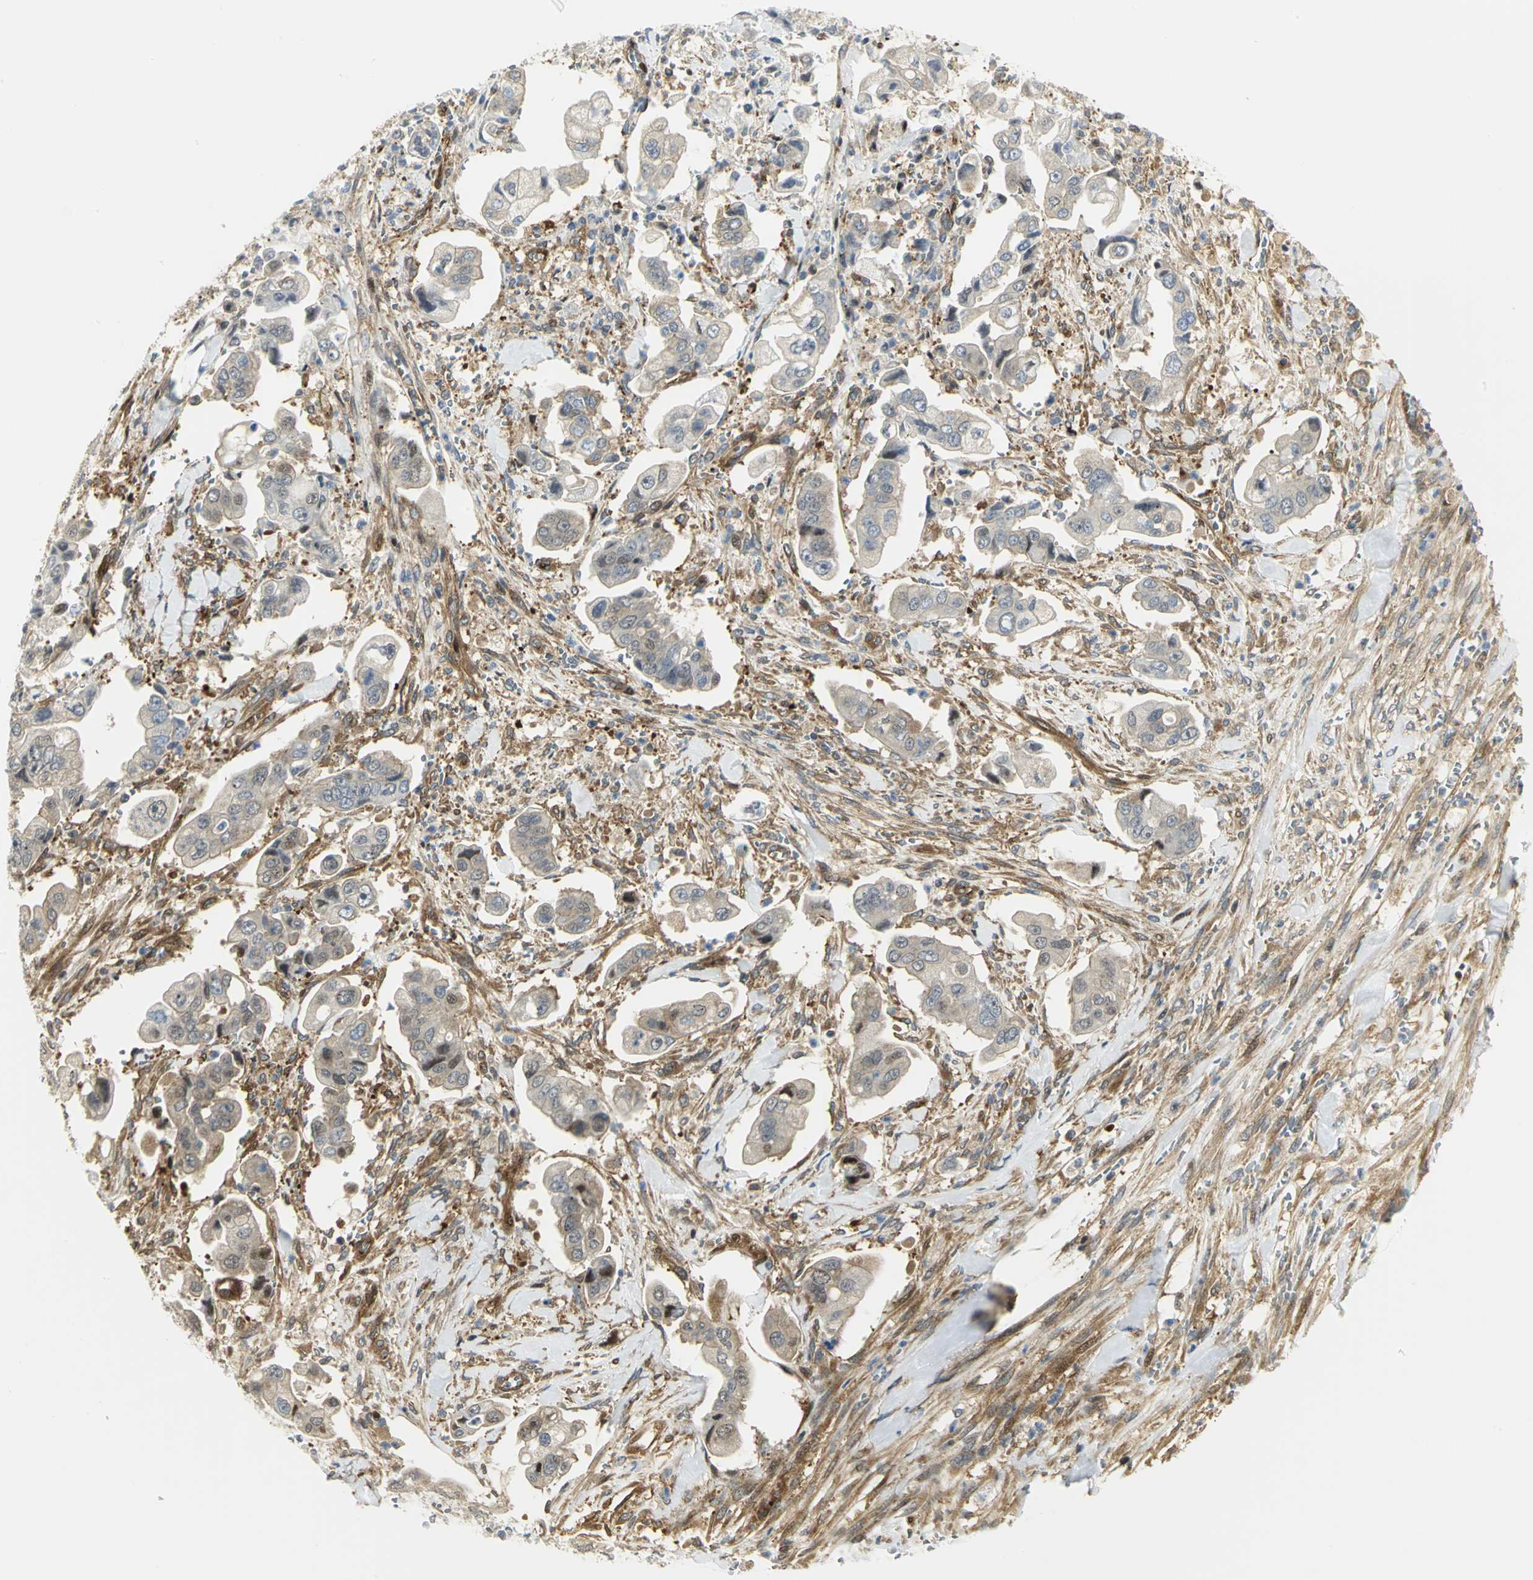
{"staining": {"intensity": "moderate", "quantity": ">75%", "location": "cytoplasmic/membranous"}, "tissue": "stomach cancer", "cell_type": "Tumor cells", "image_type": "cancer", "snomed": [{"axis": "morphology", "description": "Adenocarcinoma, NOS"}, {"axis": "topography", "description": "Stomach"}], "caption": "Immunohistochemistry staining of stomach cancer (adenocarcinoma), which exhibits medium levels of moderate cytoplasmic/membranous staining in about >75% of tumor cells indicating moderate cytoplasmic/membranous protein staining. The staining was performed using DAB (3,3'-diaminobenzidine) (brown) for protein detection and nuclei were counterstained in hematoxylin (blue).", "gene": "EEA1", "patient": {"sex": "male", "age": 62}}